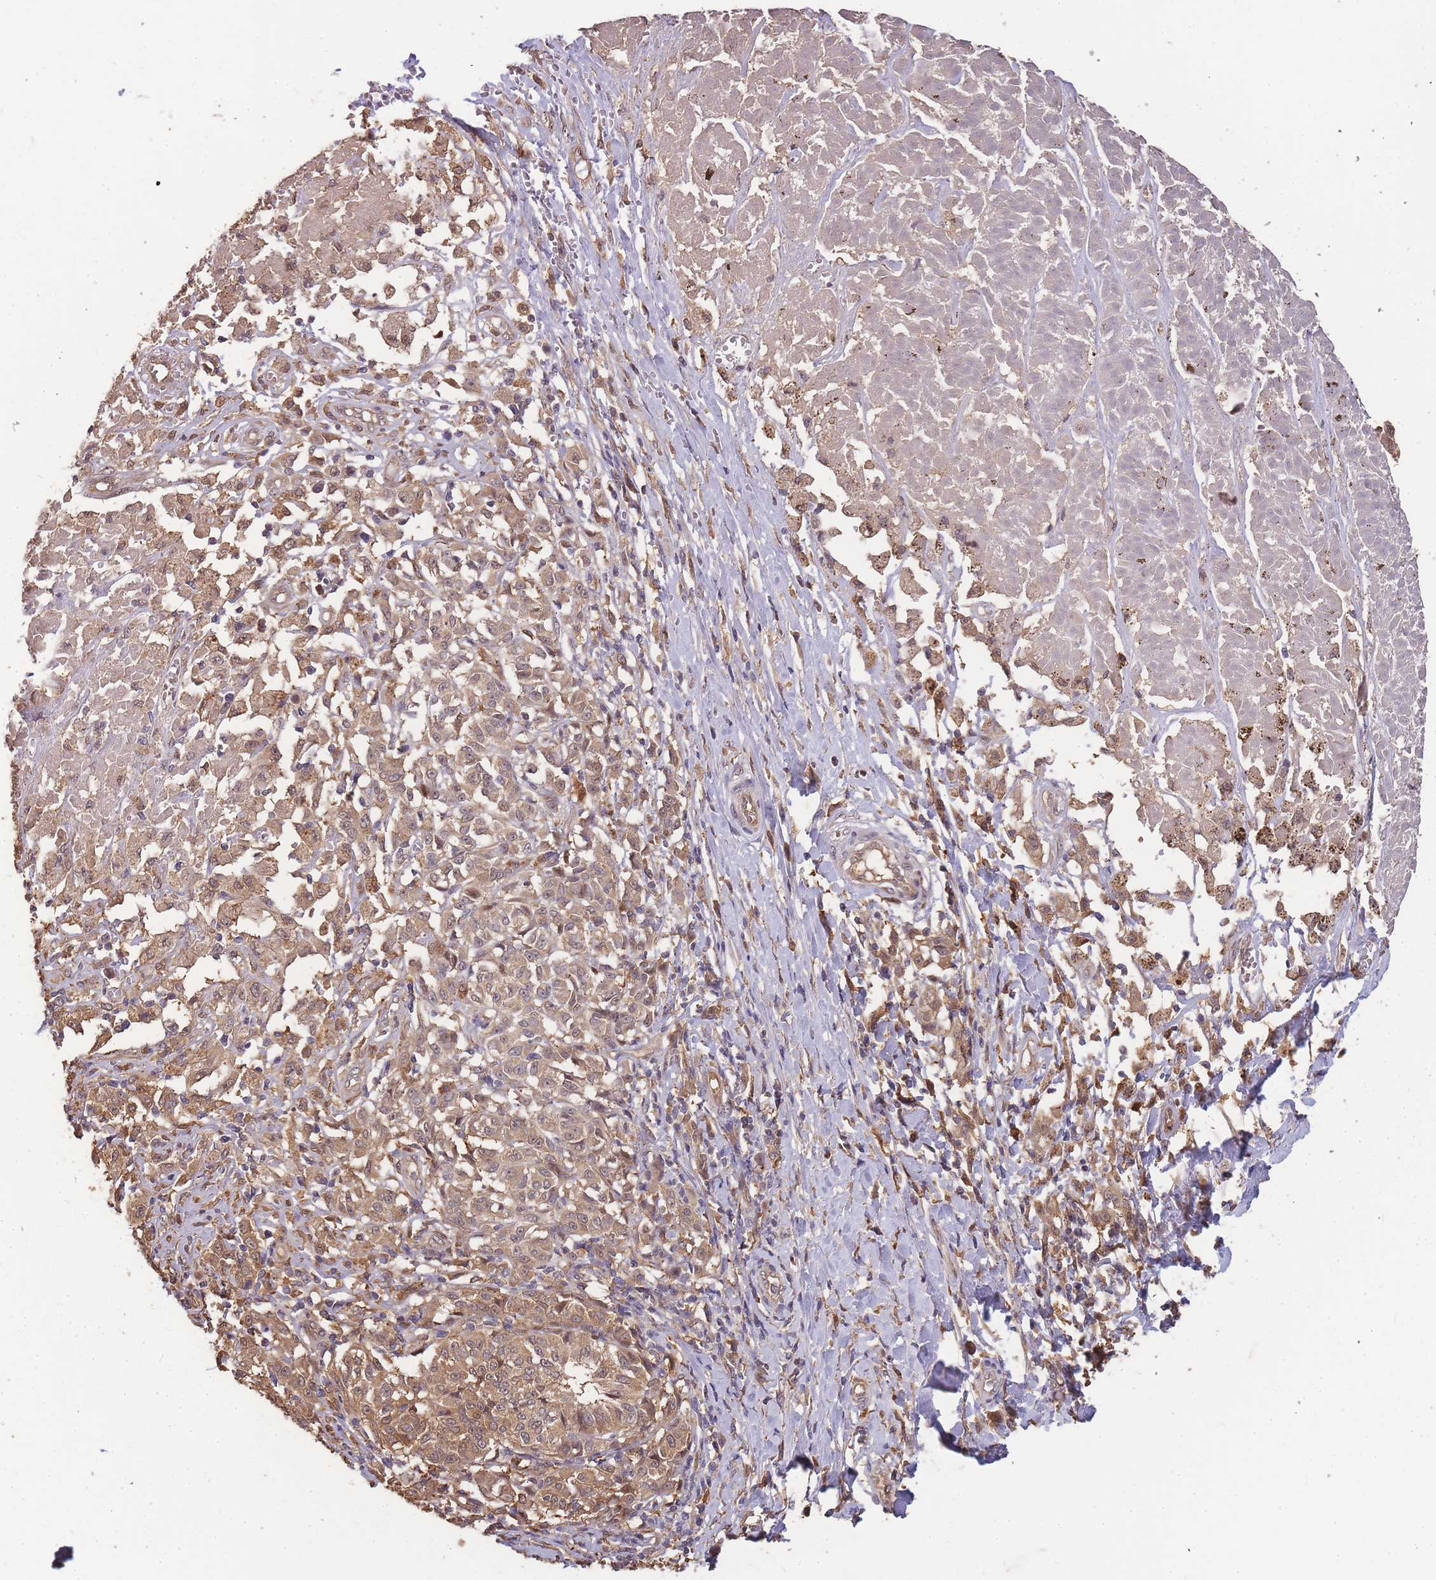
{"staining": {"intensity": "moderate", "quantity": "25%-75%", "location": "cytoplasmic/membranous"}, "tissue": "melanoma", "cell_type": "Tumor cells", "image_type": "cancer", "snomed": [{"axis": "morphology", "description": "Malignant melanoma, NOS"}, {"axis": "topography", "description": "Skin"}], "caption": "A brown stain labels moderate cytoplasmic/membranous positivity of a protein in melanoma tumor cells.", "gene": "CDKN2AIPNL", "patient": {"sex": "female", "age": 72}}